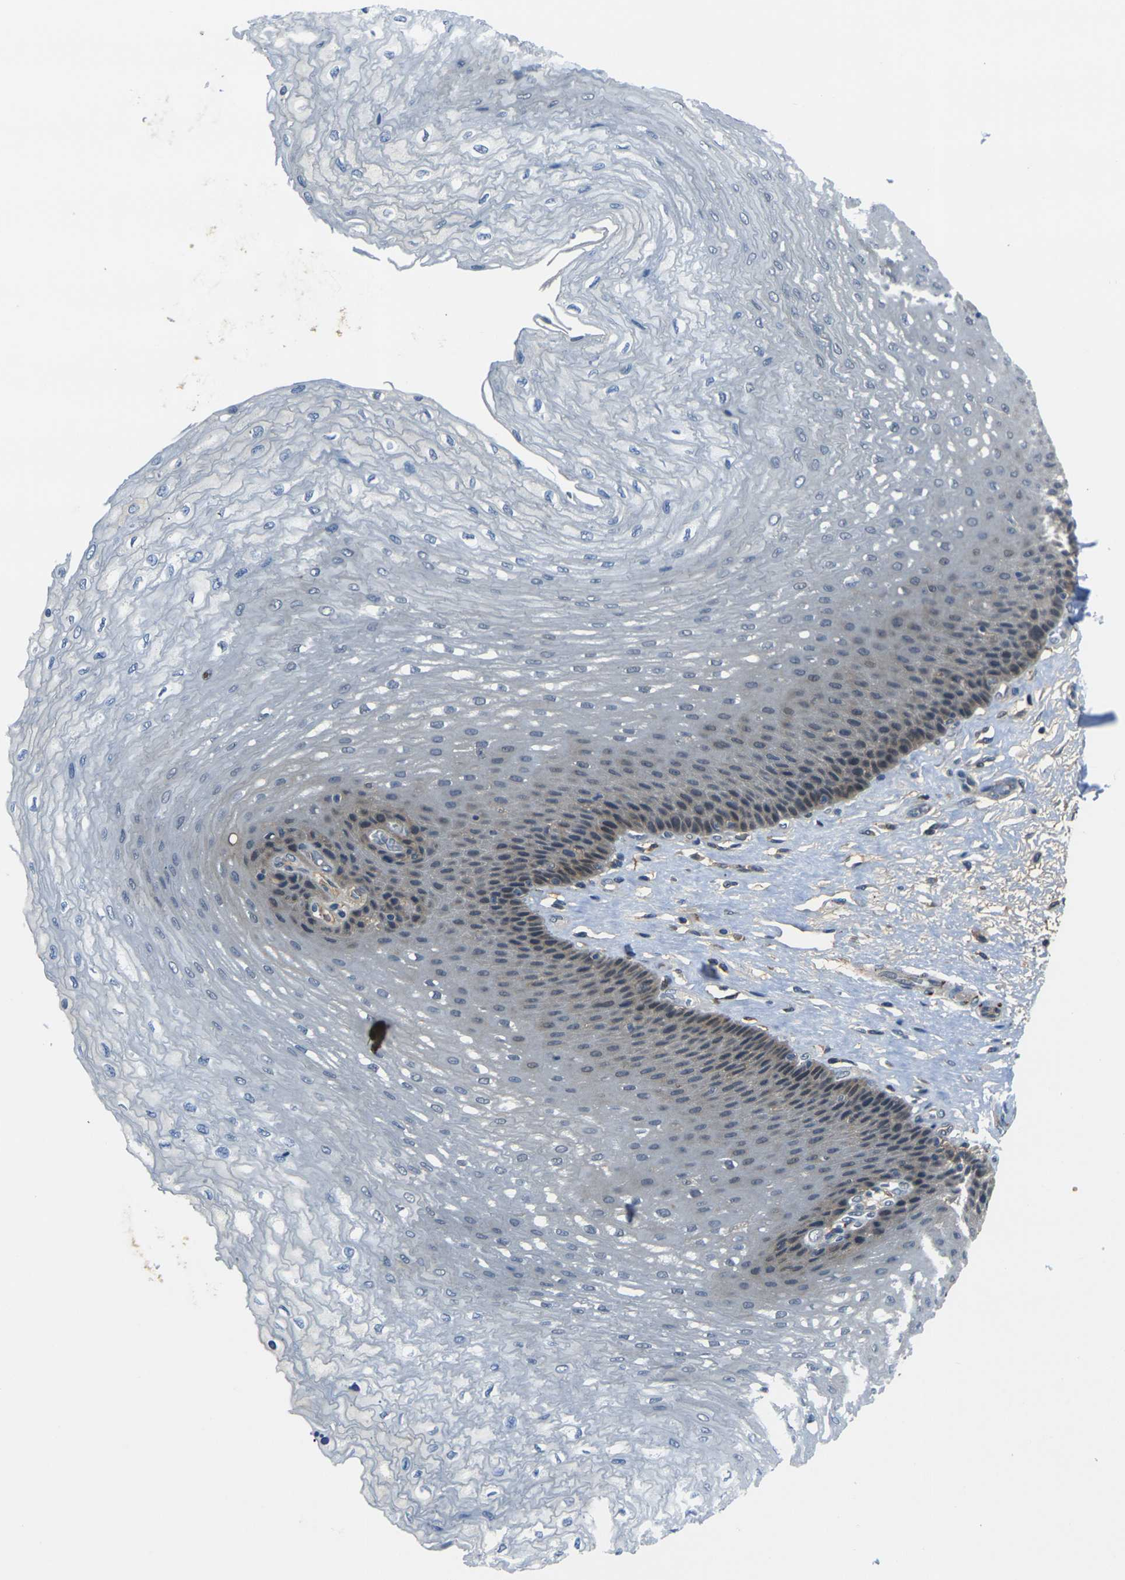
{"staining": {"intensity": "weak", "quantity": "<25%", "location": "cytoplasmic/membranous"}, "tissue": "esophagus", "cell_type": "Squamous epithelial cells", "image_type": "normal", "snomed": [{"axis": "morphology", "description": "Normal tissue, NOS"}, {"axis": "topography", "description": "Esophagus"}], "caption": "Unremarkable esophagus was stained to show a protein in brown. There is no significant expression in squamous epithelial cells. Nuclei are stained in blue.", "gene": "PIGL", "patient": {"sex": "female", "age": 72}}